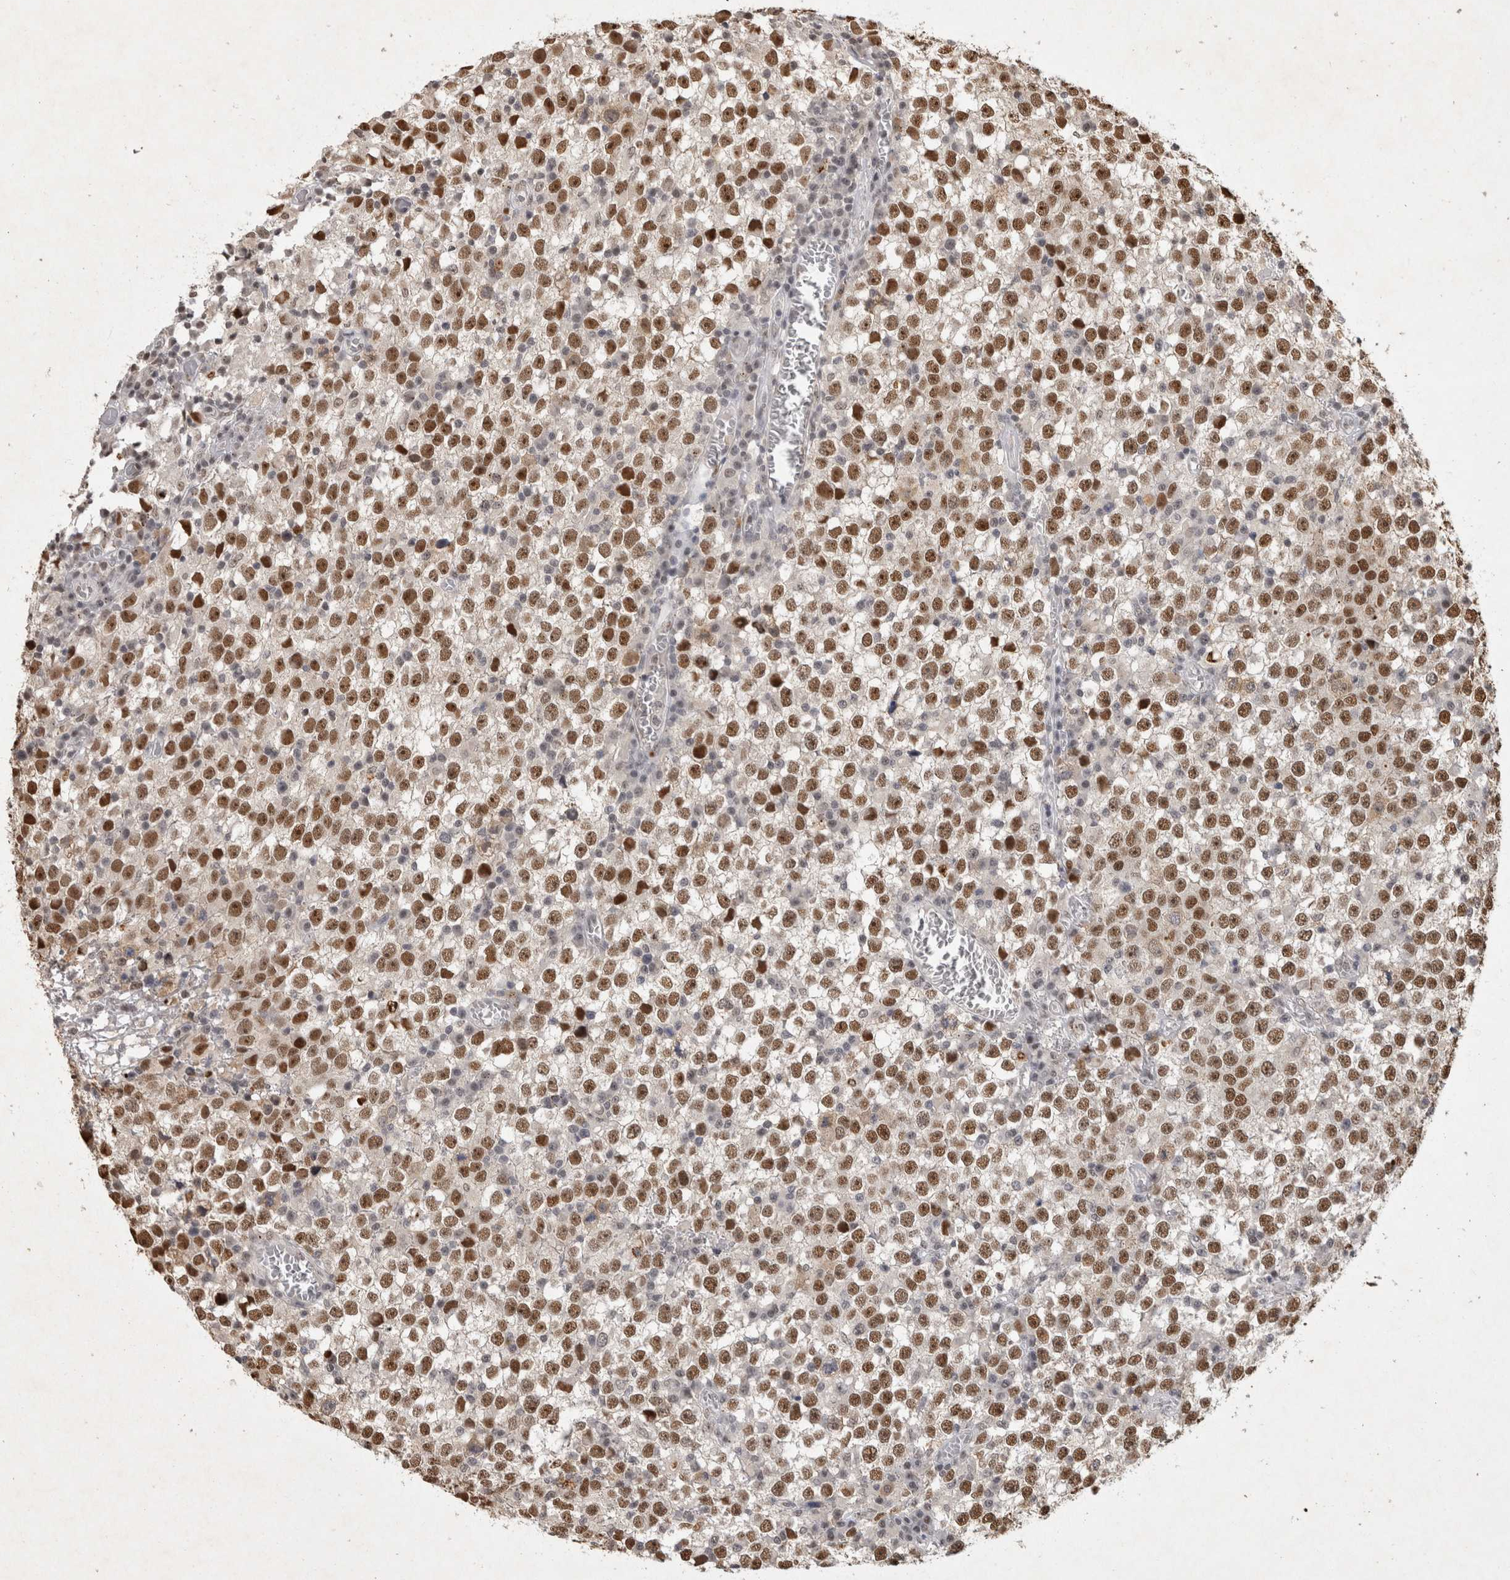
{"staining": {"intensity": "strong", "quantity": ">75%", "location": "nuclear"}, "tissue": "testis cancer", "cell_type": "Tumor cells", "image_type": "cancer", "snomed": [{"axis": "morphology", "description": "Seminoma, NOS"}, {"axis": "topography", "description": "Testis"}], "caption": "Brown immunohistochemical staining in testis cancer (seminoma) displays strong nuclear staining in approximately >75% of tumor cells.", "gene": "XRCC5", "patient": {"sex": "male", "age": 65}}